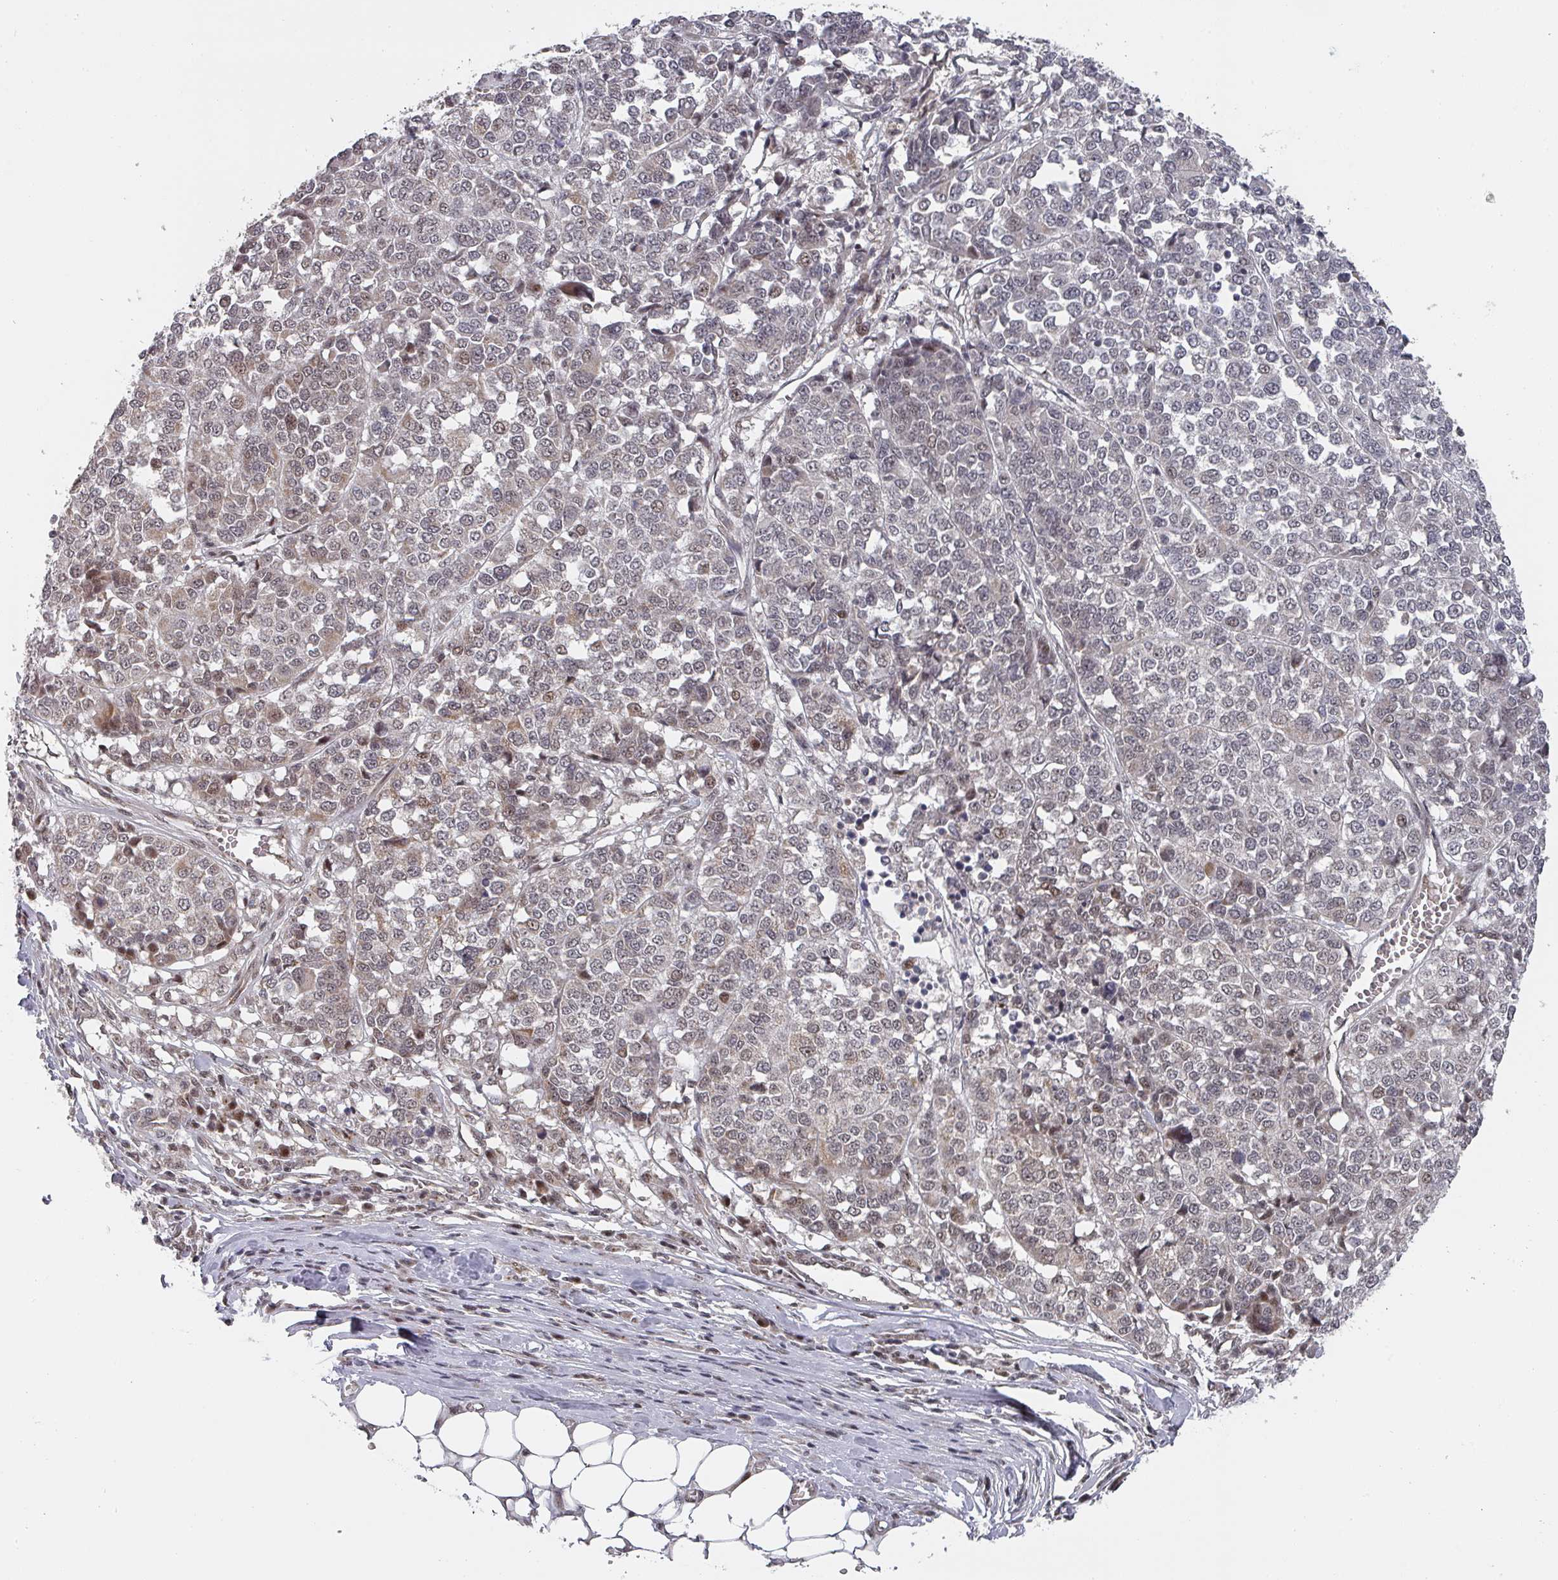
{"staining": {"intensity": "weak", "quantity": "<25%", "location": "cytoplasmic/membranous,nuclear"}, "tissue": "melanoma", "cell_type": "Tumor cells", "image_type": "cancer", "snomed": [{"axis": "morphology", "description": "Malignant melanoma, Metastatic site"}, {"axis": "topography", "description": "Lymph node"}], "caption": "Immunohistochemistry (IHC) micrograph of neoplastic tissue: human melanoma stained with DAB (3,3'-diaminobenzidine) reveals no significant protein staining in tumor cells.", "gene": "KIF1C", "patient": {"sex": "male", "age": 44}}